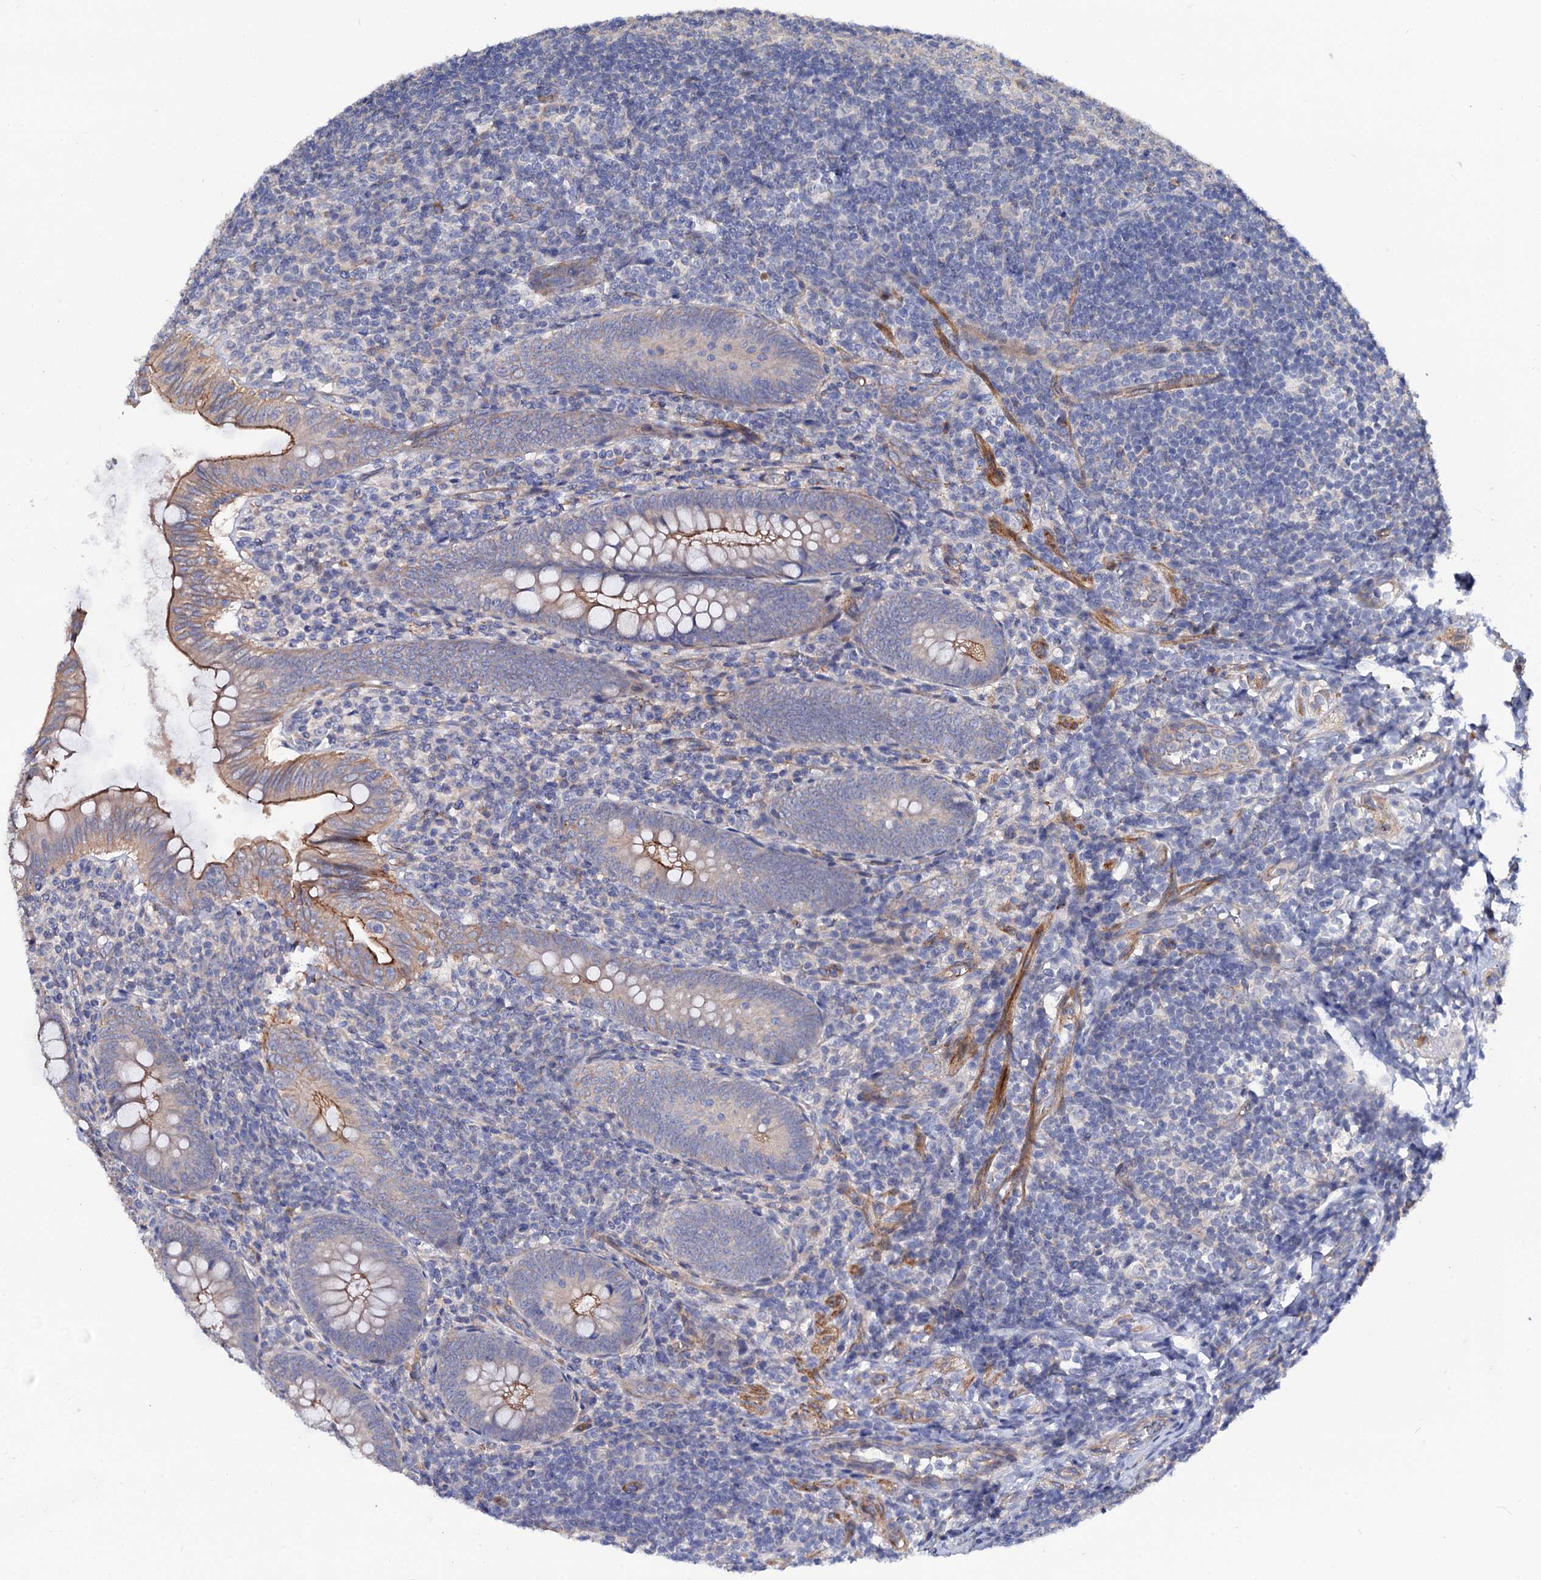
{"staining": {"intensity": "moderate", "quantity": "25%-75%", "location": "cytoplasmic/membranous"}, "tissue": "appendix", "cell_type": "Glandular cells", "image_type": "normal", "snomed": [{"axis": "morphology", "description": "Normal tissue, NOS"}, {"axis": "topography", "description": "Appendix"}], "caption": "The histopathology image shows staining of unremarkable appendix, revealing moderate cytoplasmic/membranous protein positivity (brown color) within glandular cells.", "gene": "NUDCD2", "patient": {"sex": "male", "age": 14}}